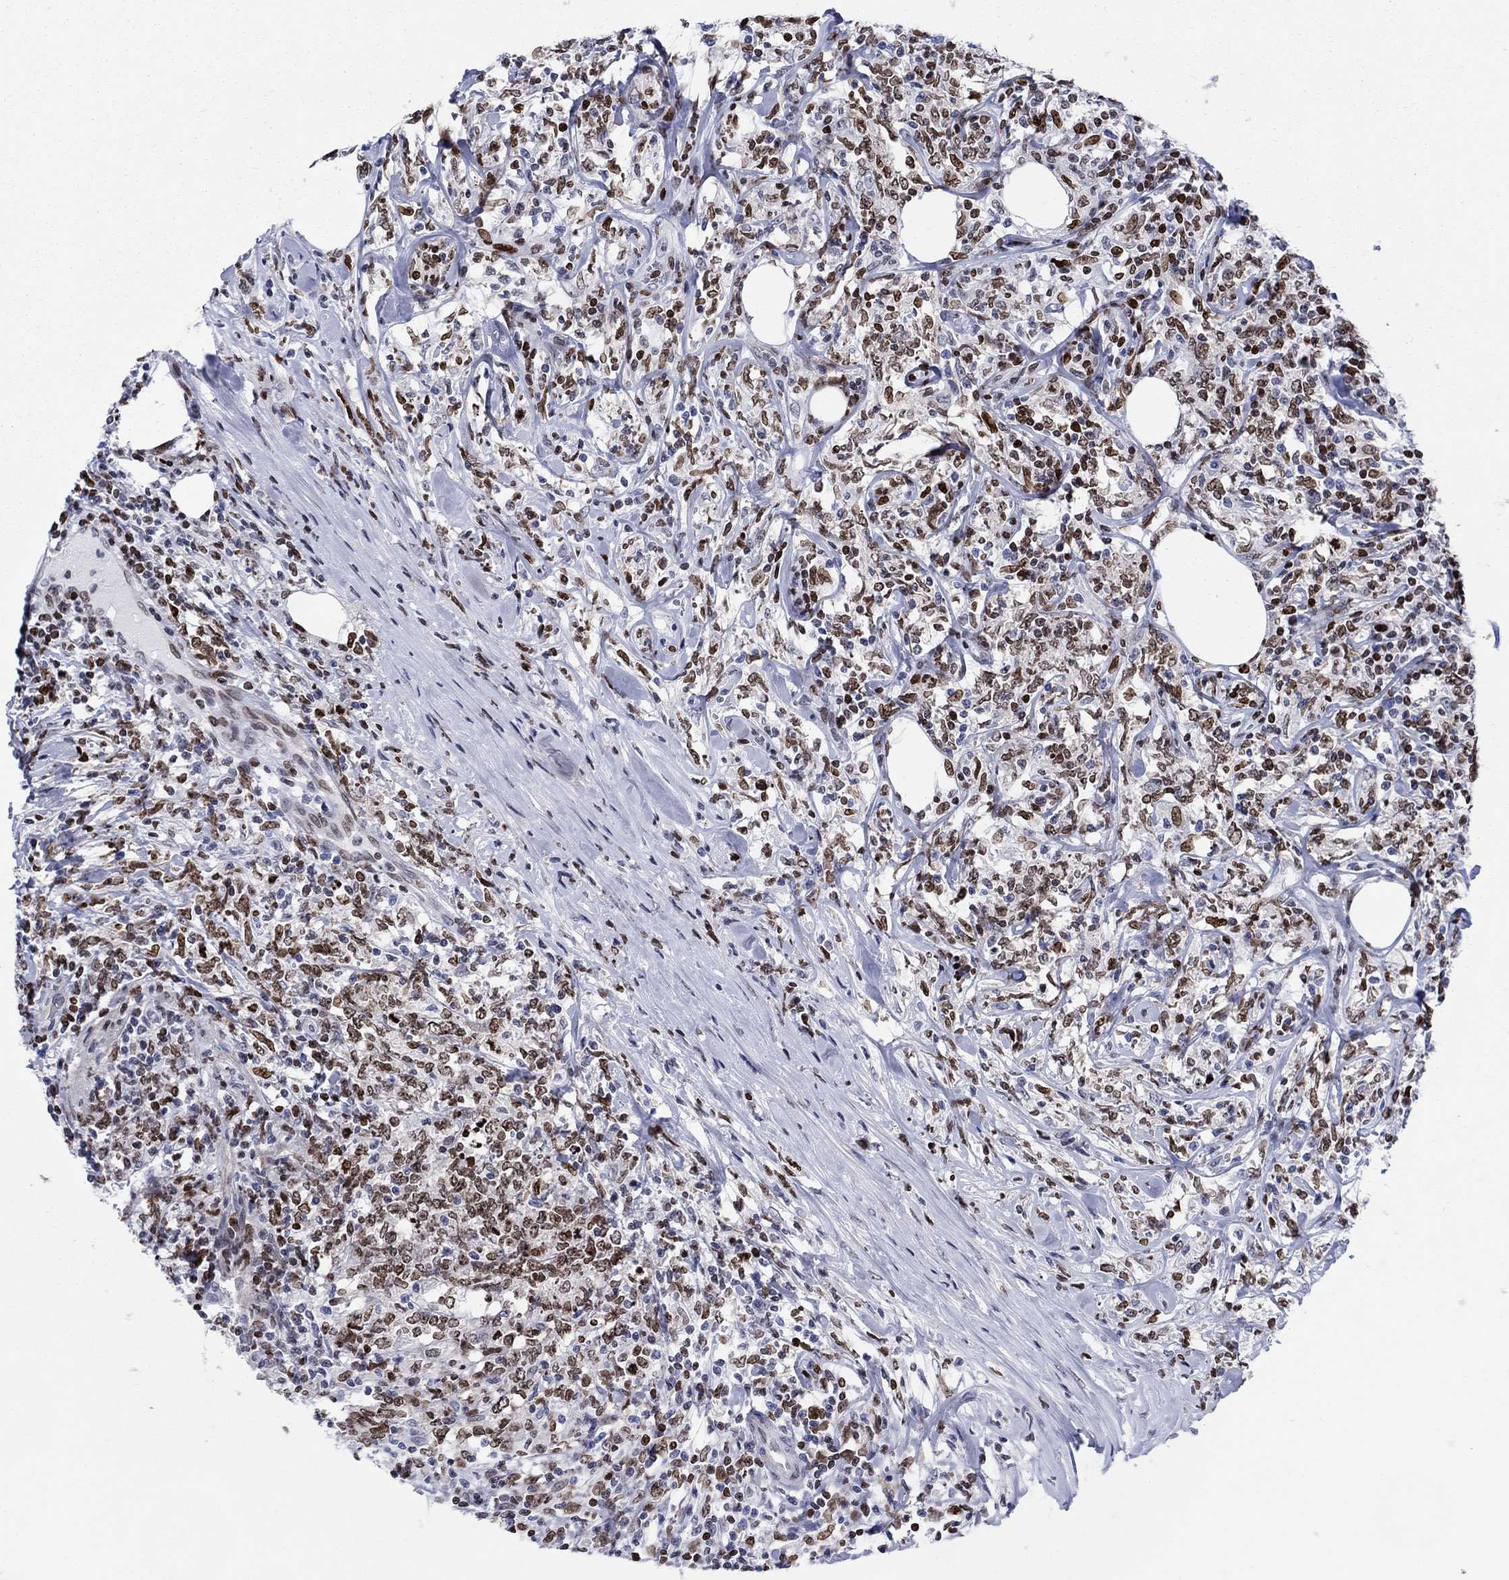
{"staining": {"intensity": "moderate", "quantity": "25%-75%", "location": "nuclear"}, "tissue": "lymphoma", "cell_type": "Tumor cells", "image_type": "cancer", "snomed": [{"axis": "morphology", "description": "Malignant lymphoma, non-Hodgkin's type, High grade"}, {"axis": "topography", "description": "Lymph node"}], "caption": "High-magnification brightfield microscopy of lymphoma stained with DAB (brown) and counterstained with hematoxylin (blue). tumor cells exhibit moderate nuclear staining is present in about25%-75% of cells. Nuclei are stained in blue.", "gene": "HMGA1", "patient": {"sex": "female", "age": 84}}